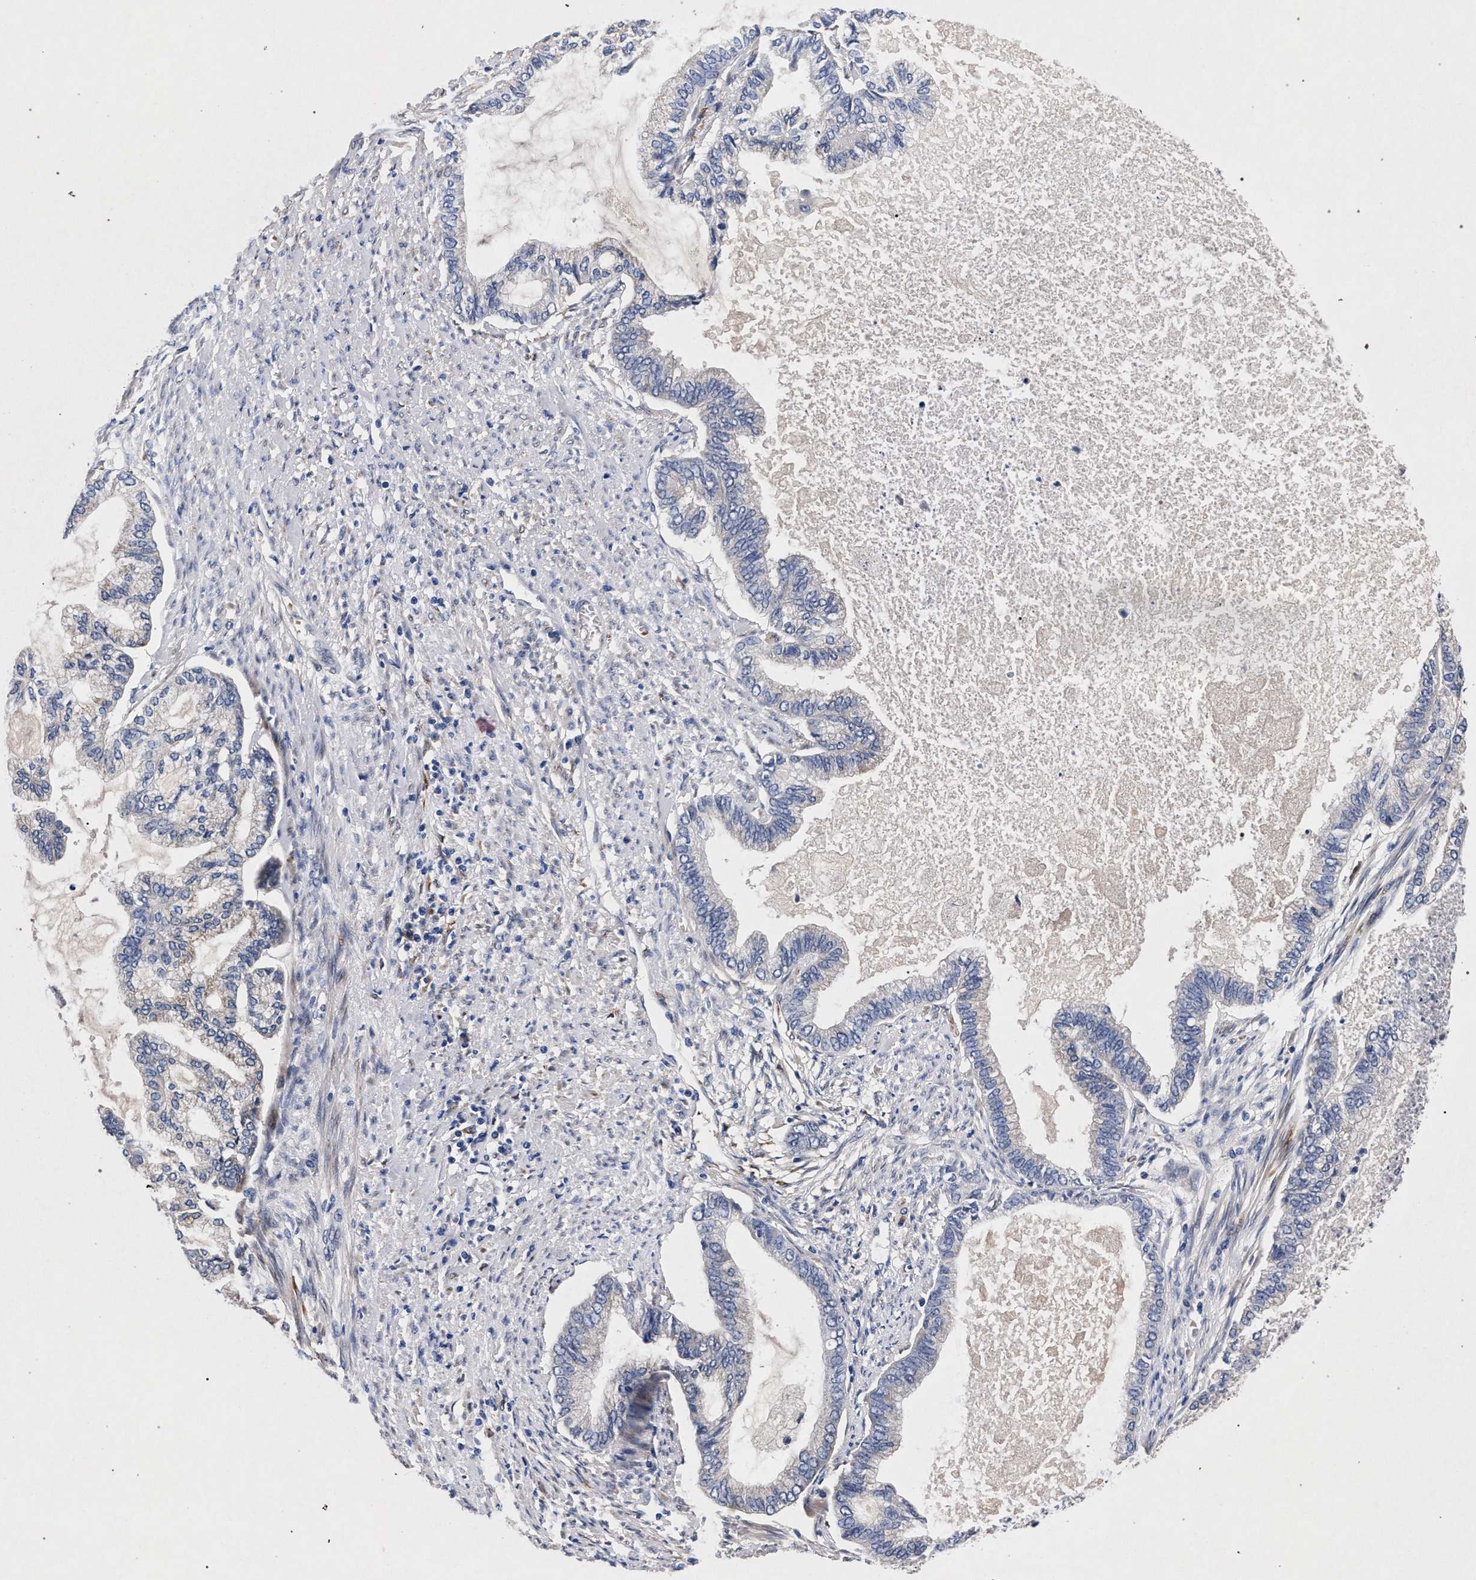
{"staining": {"intensity": "negative", "quantity": "none", "location": "none"}, "tissue": "endometrial cancer", "cell_type": "Tumor cells", "image_type": "cancer", "snomed": [{"axis": "morphology", "description": "Adenocarcinoma, NOS"}, {"axis": "topography", "description": "Endometrium"}], "caption": "There is no significant positivity in tumor cells of endometrial cancer.", "gene": "NEK7", "patient": {"sex": "female", "age": 86}}